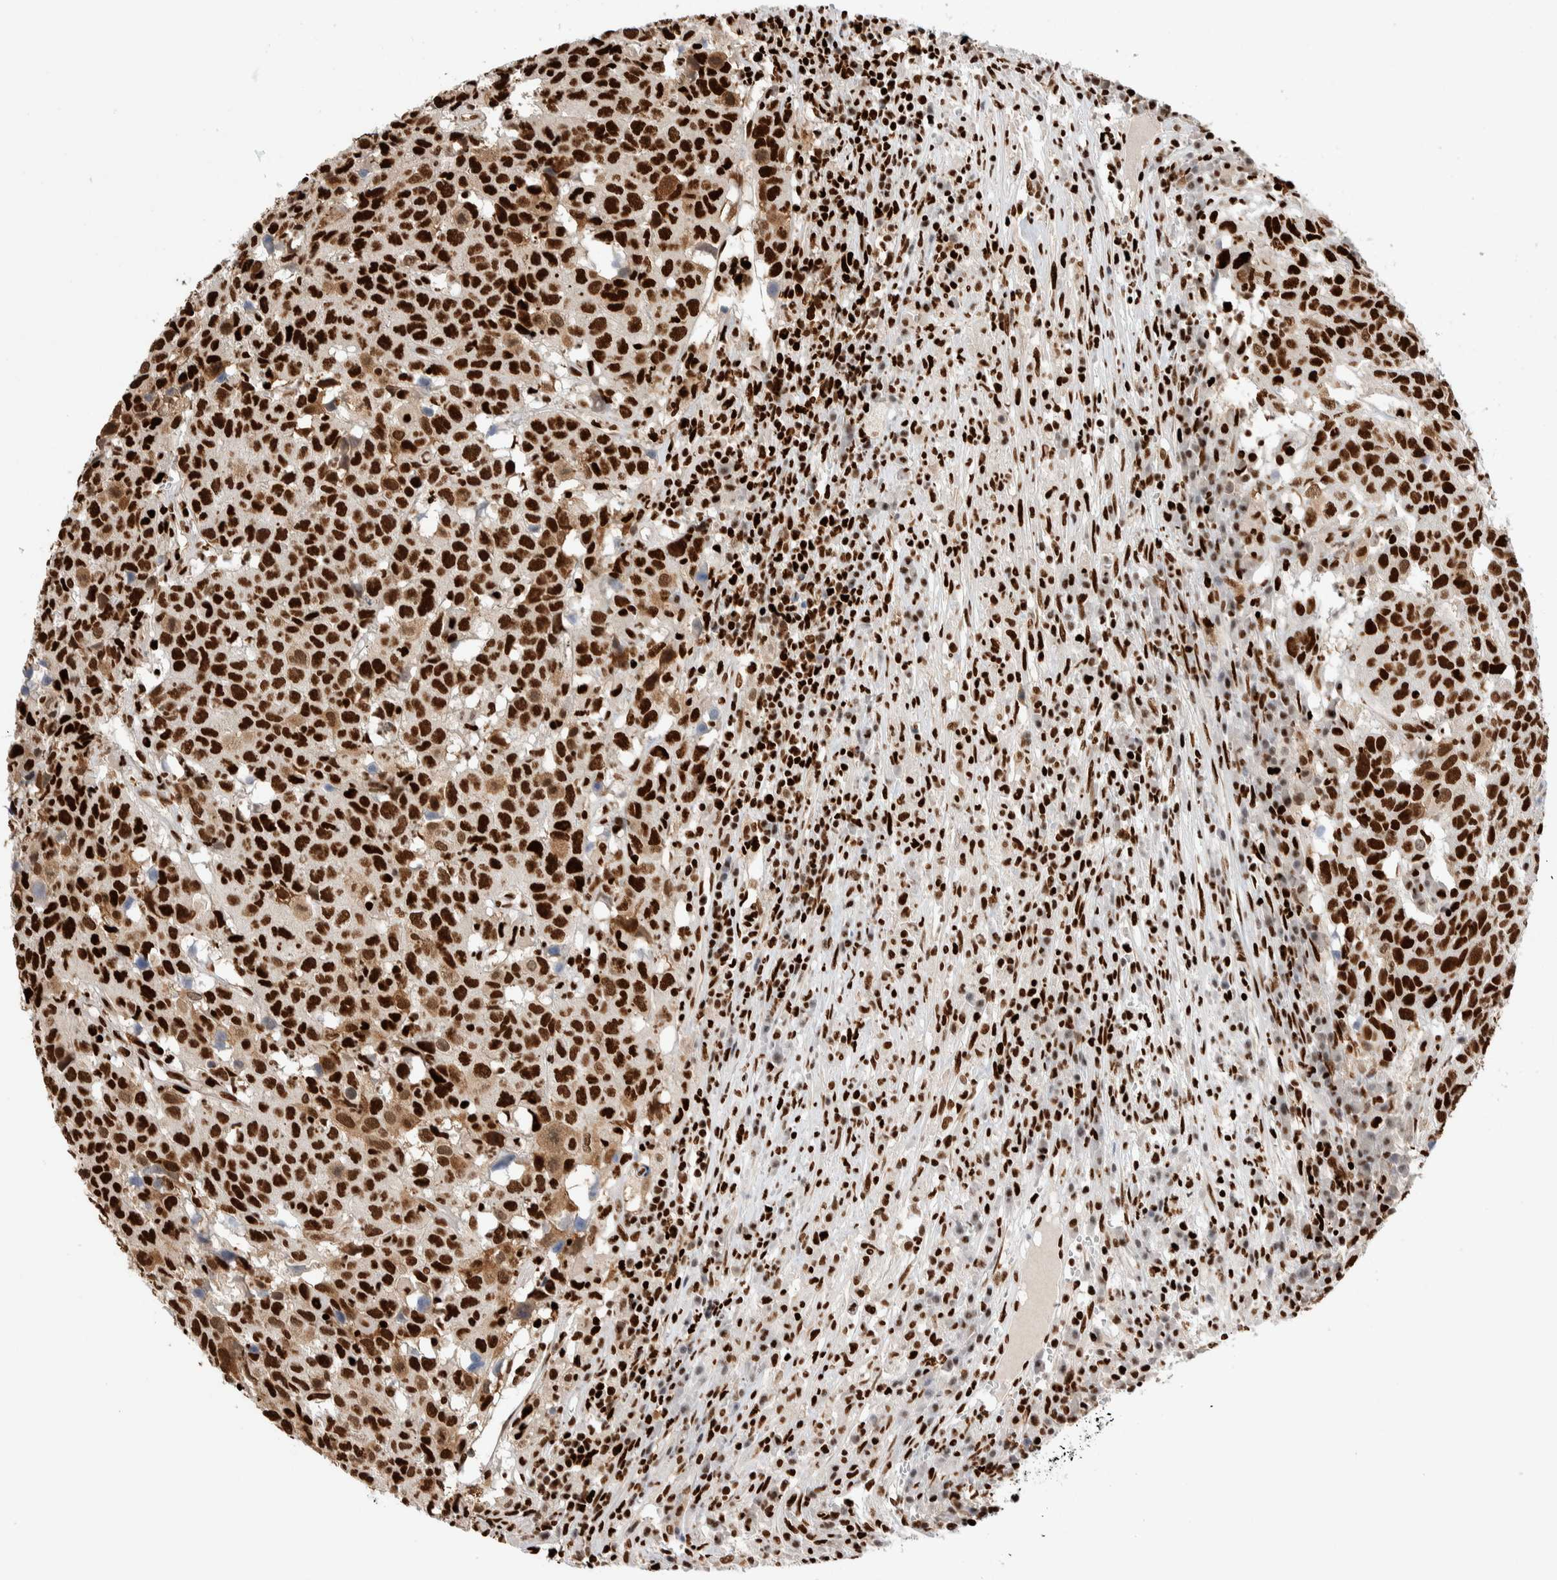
{"staining": {"intensity": "strong", "quantity": ">75%", "location": "cytoplasmic/membranous,nuclear"}, "tissue": "head and neck cancer", "cell_type": "Tumor cells", "image_type": "cancer", "snomed": [{"axis": "morphology", "description": "Squamous cell carcinoma, NOS"}, {"axis": "topography", "description": "Head-Neck"}], "caption": "High-power microscopy captured an immunohistochemistry photomicrograph of head and neck cancer (squamous cell carcinoma), revealing strong cytoplasmic/membranous and nuclear staining in approximately >75% of tumor cells.", "gene": "RNASEK-C17orf49", "patient": {"sex": "male", "age": 66}}